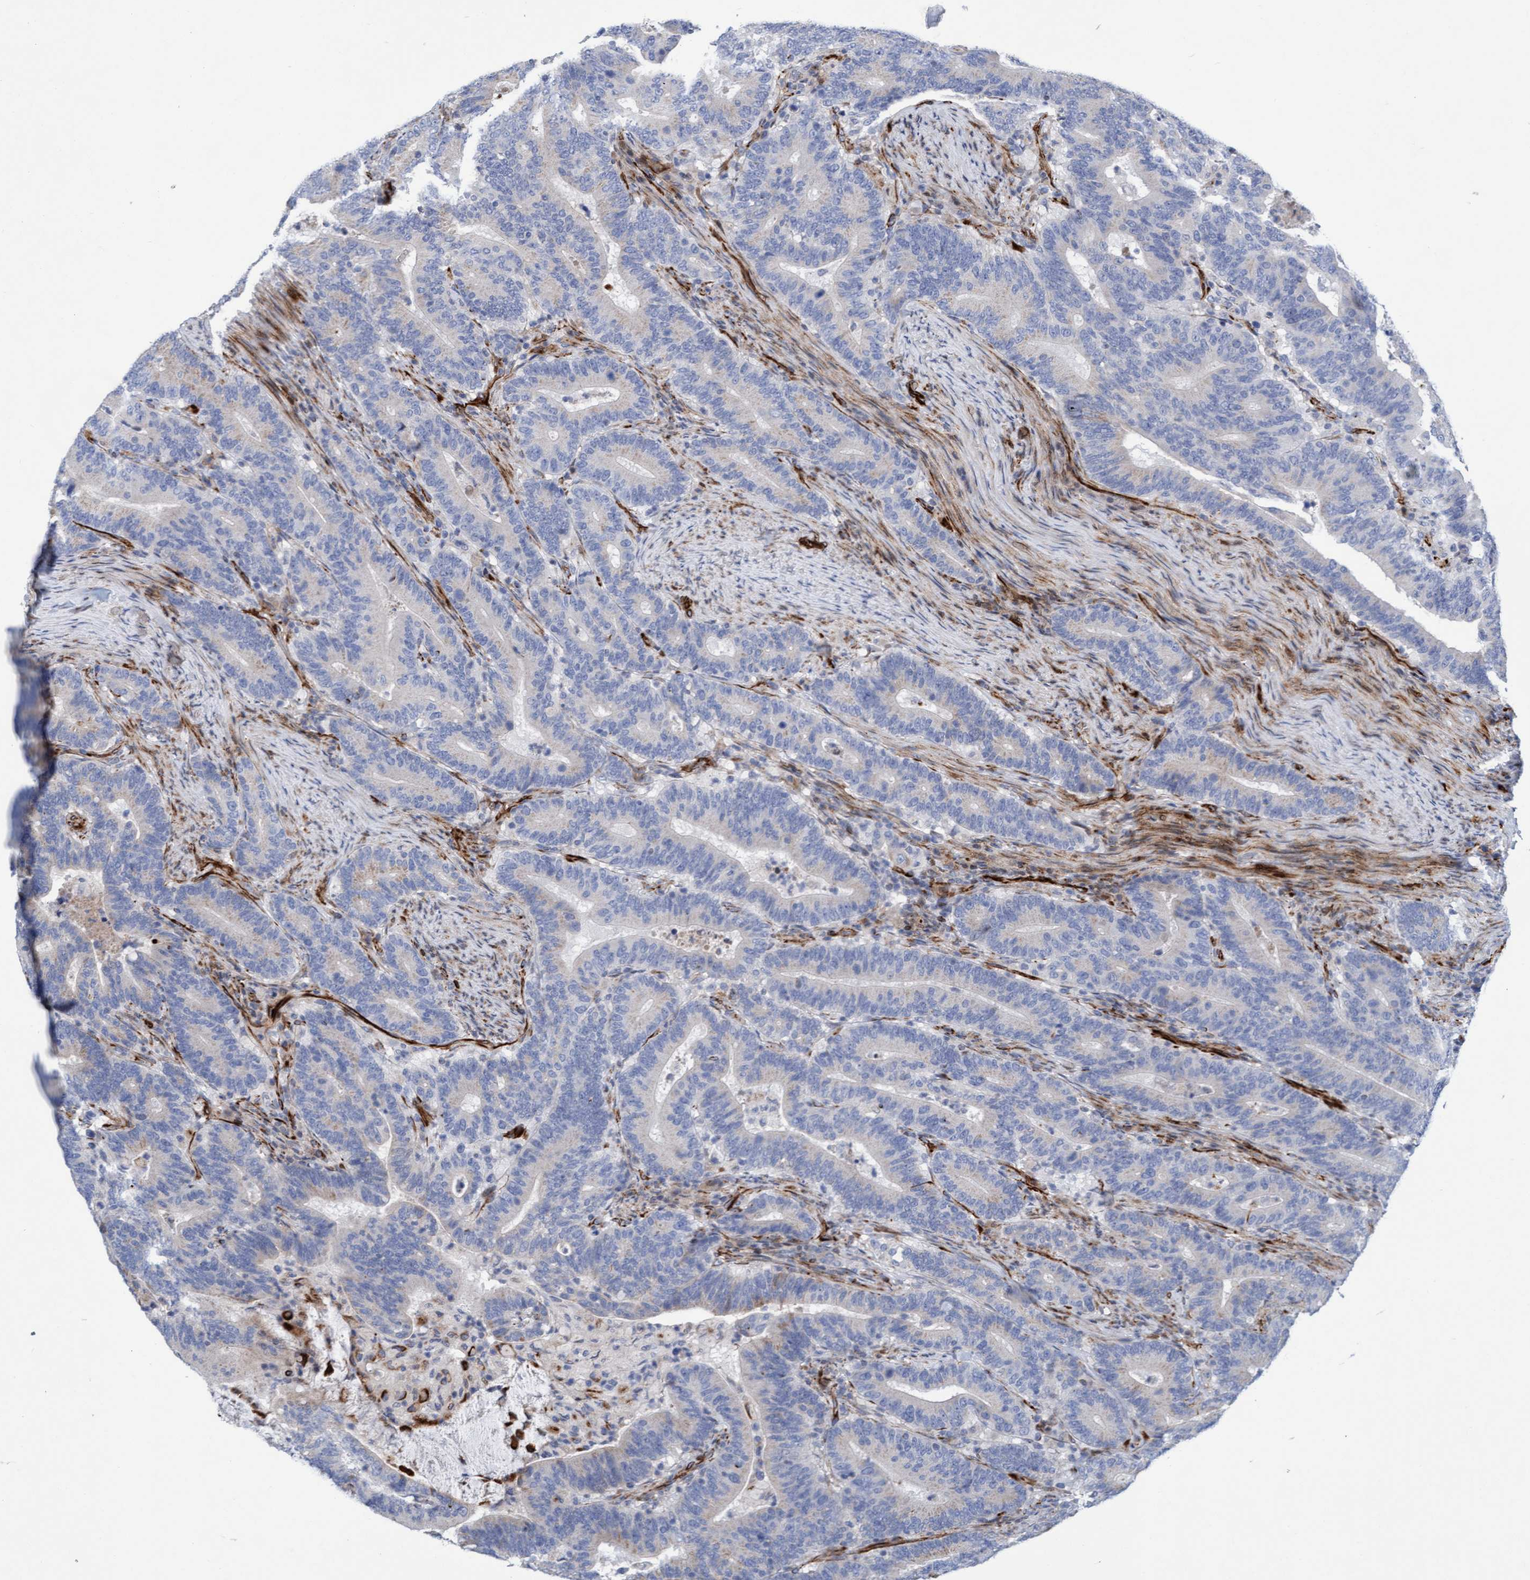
{"staining": {"intensity": "negative", "quantity": "none", "location": "none"}, "tissue": "colorectal cancer", "cell_type": "Tumor cells", "image_type": "cancer", "snomed": [{"axis": "morphology", "description": "Adenocarcinoma, NOS"}, {"axis": "topography", "description": "Colon"}], "caption": "Image shows no significant protein positivity in tumor cells of colorectal cancer.", "gene": "POLG2", "patient": {"sex": "female", "age": 66}}